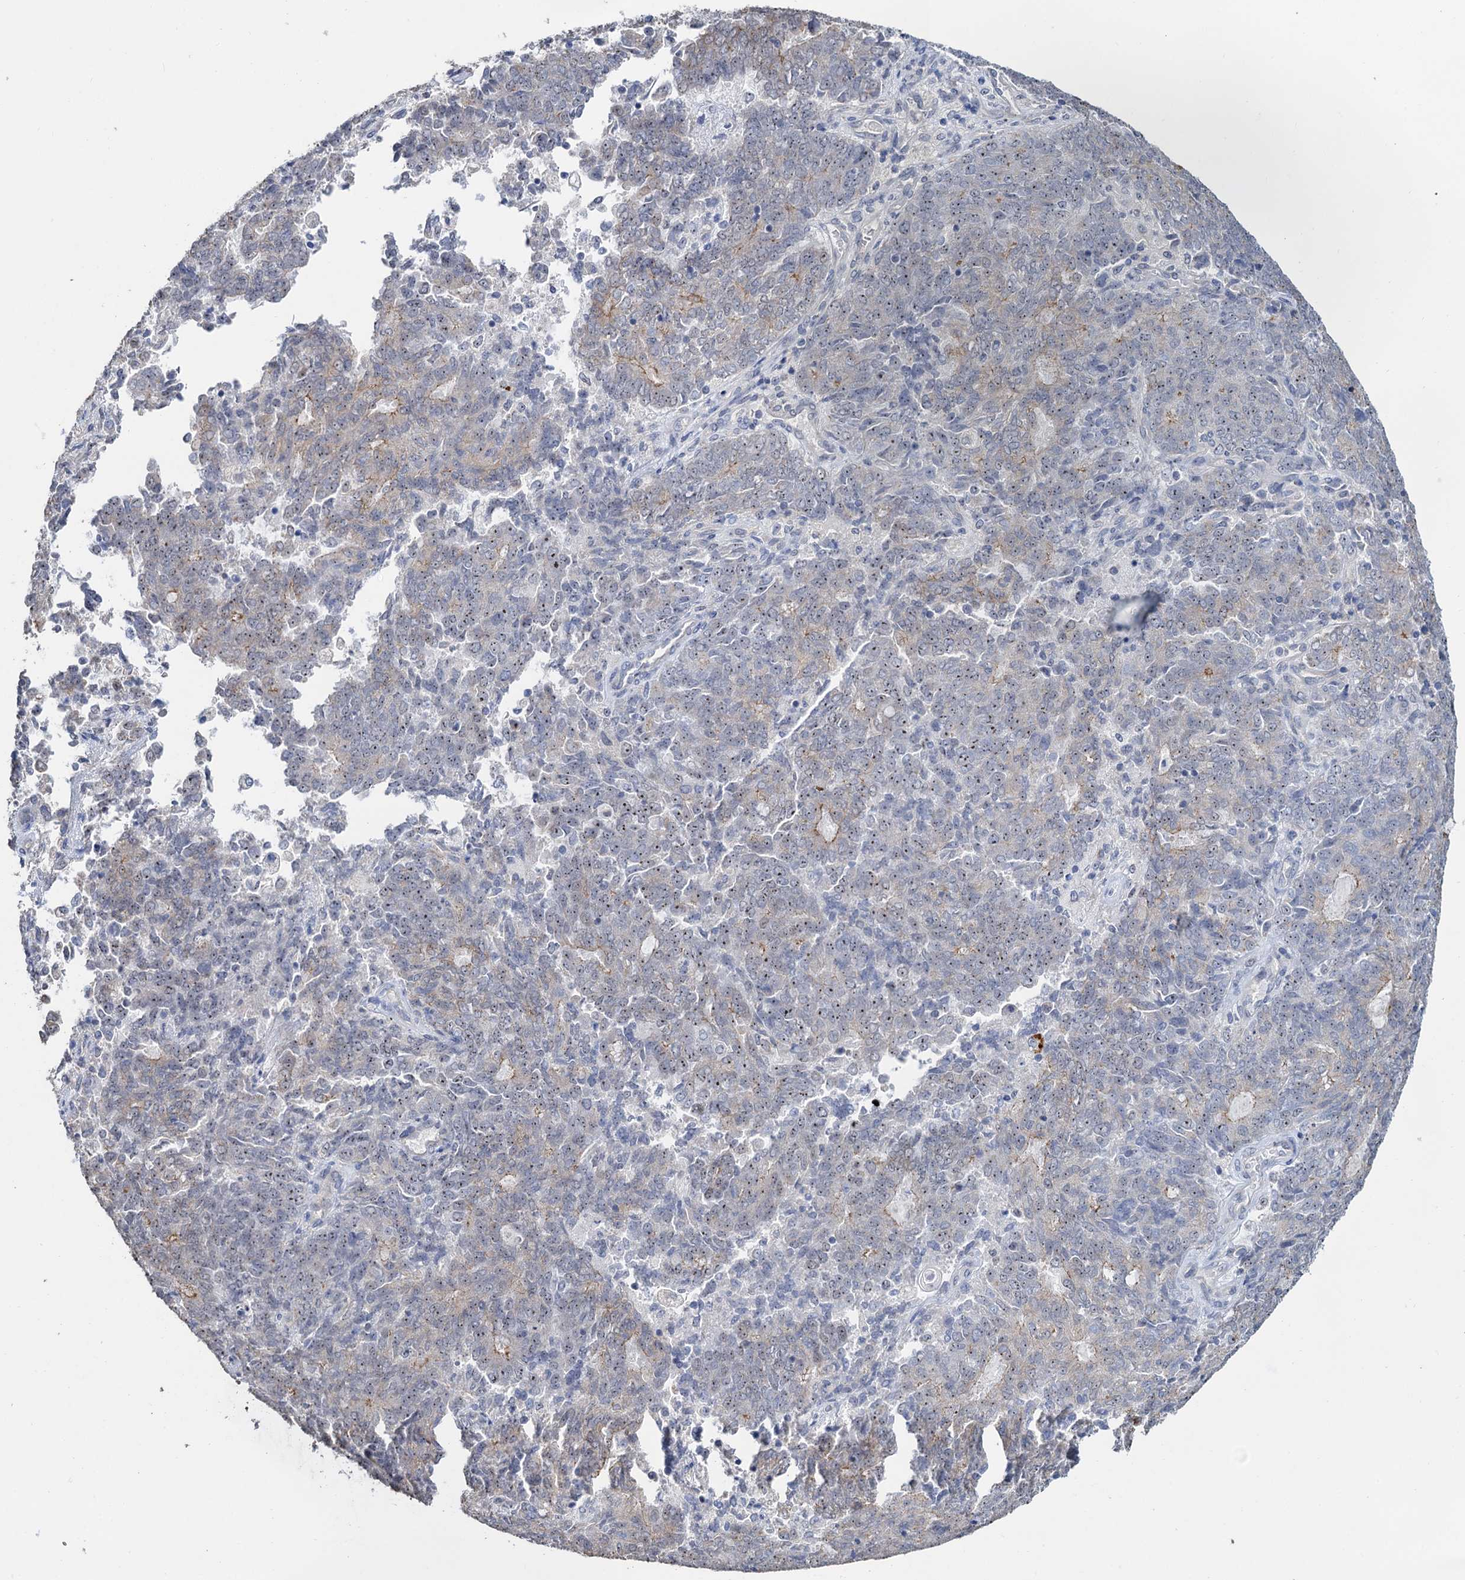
{"staining": {"intensity": "weak", "quantity": "25%-75%", "location": "nuclear"}, "tissue": "endometrial cancer", "cell_type": "Tumor cells", "image_type": "cancer", "snomed": [{"axis": "morphology", "description": "Adenocarcinoma, NOS"}, {"axis": "topography", "description": "Endometrium"}], "caption": "Weak nuclear protein positivity is identified in about 25%-75% of tumor cells in endometrial cancer. Nuclei are stained in blue.", "gene": "C2CD3", "patient": {"sex": "female", "age": 80}}